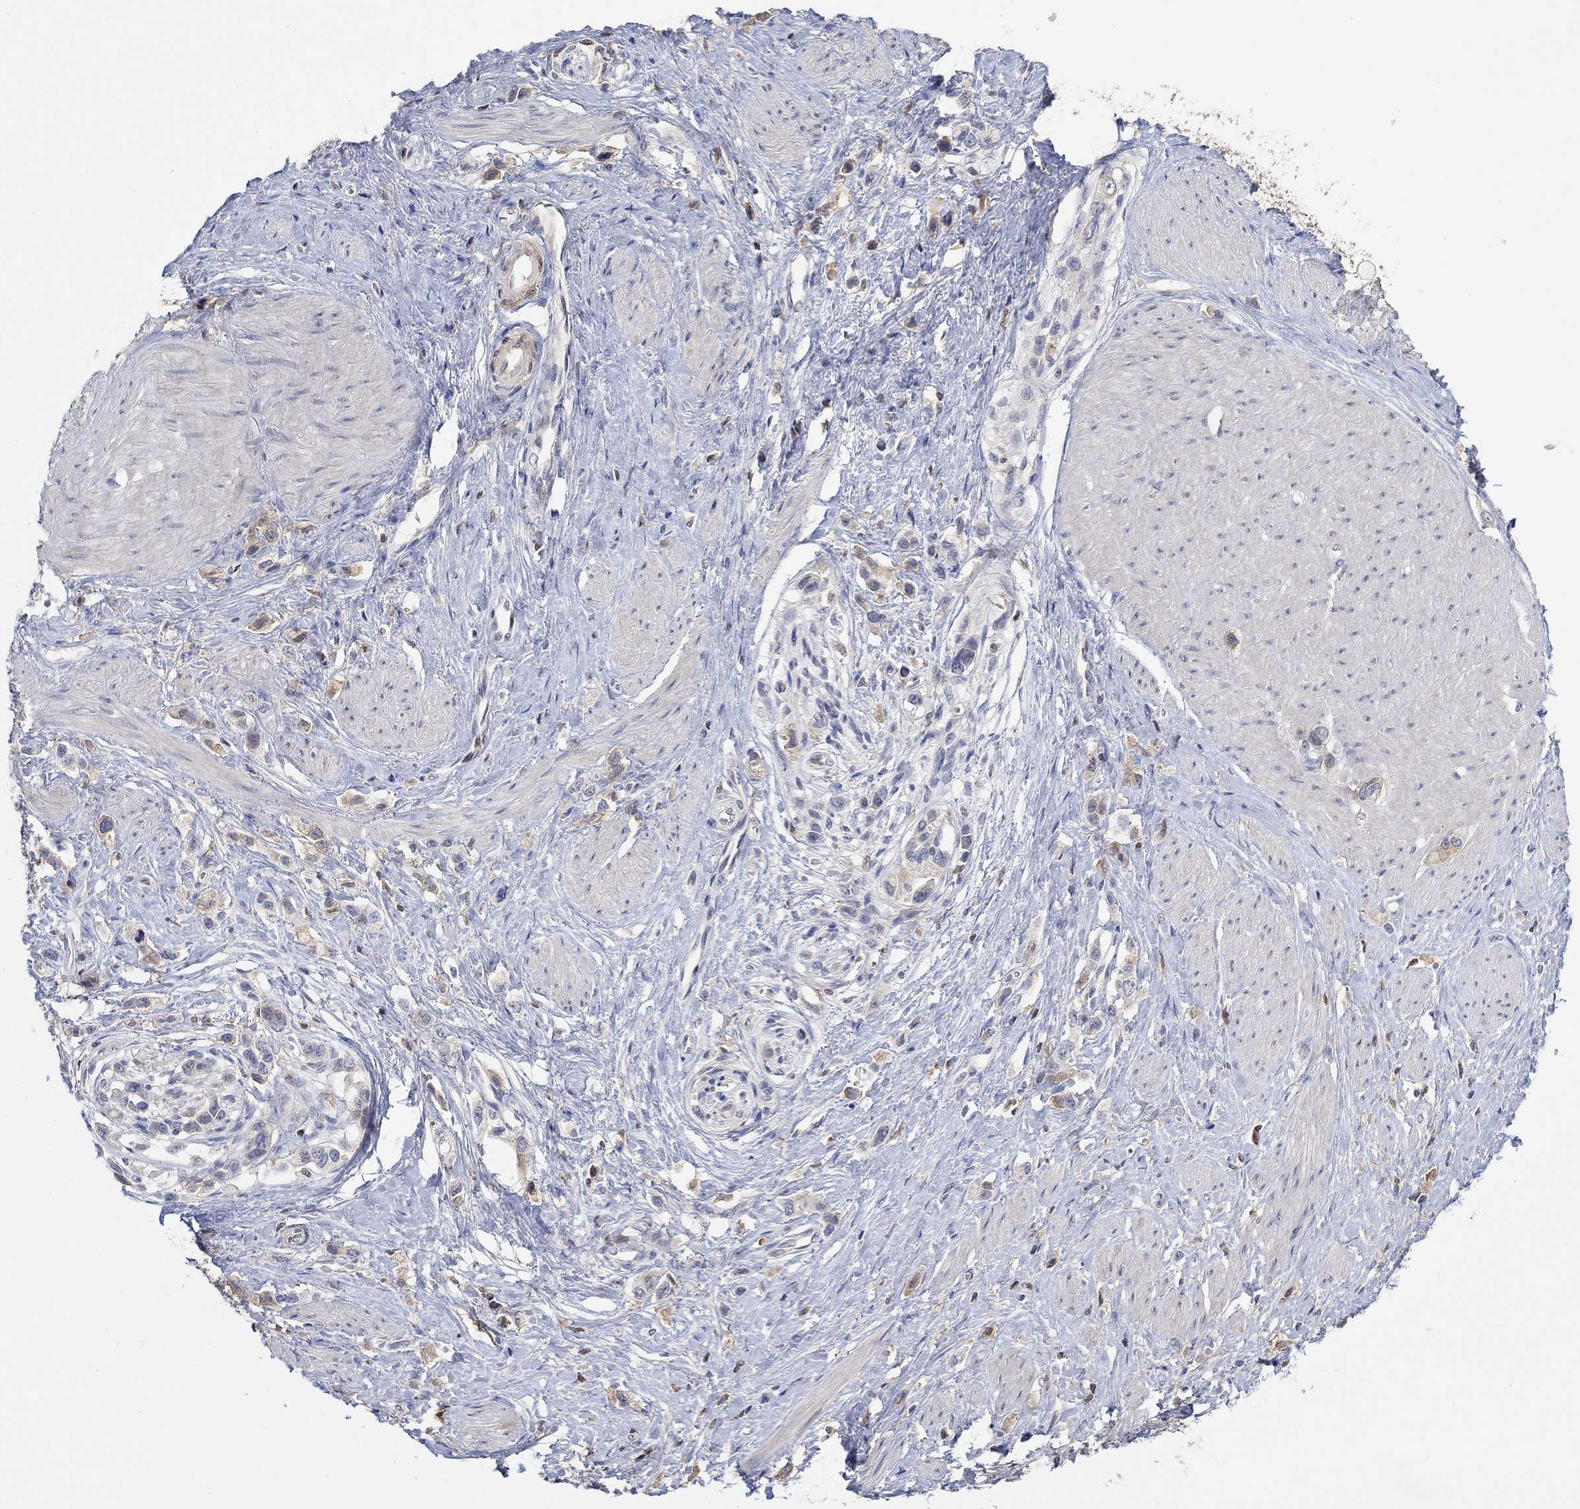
{"staining": {"intensity": "weak", "quantity": "<25%", "location": "cytoplasmic/membranous"}, "tissue": "stomach cancer", "cell_type": "Tumor cells", "image_type": "cancer", "snomed": [{"axis": "morphology", "description": "Normal tissue, NOS"}, {"axis": "morphology", "description": "Adenocarcinoma, NOS"}, {"axis": "morphology", "description": "Adenocarcinoma, High grade"}, {"axis": "topography", "description": "Stomach, upper"}, {"axis": "topography", "description": "Stomach"}], "caption": "Immunohistochemistry (IHC) histopathology image of neoplastic tissue: stomach adenocarcinoma (high-grade) stained with DAB (3,3'-diaminobenzidine) demonstrates no significant protein positivity in tumor cells.", "gene": "MSTN", "patient": {"sex": "female", "age": 65}}